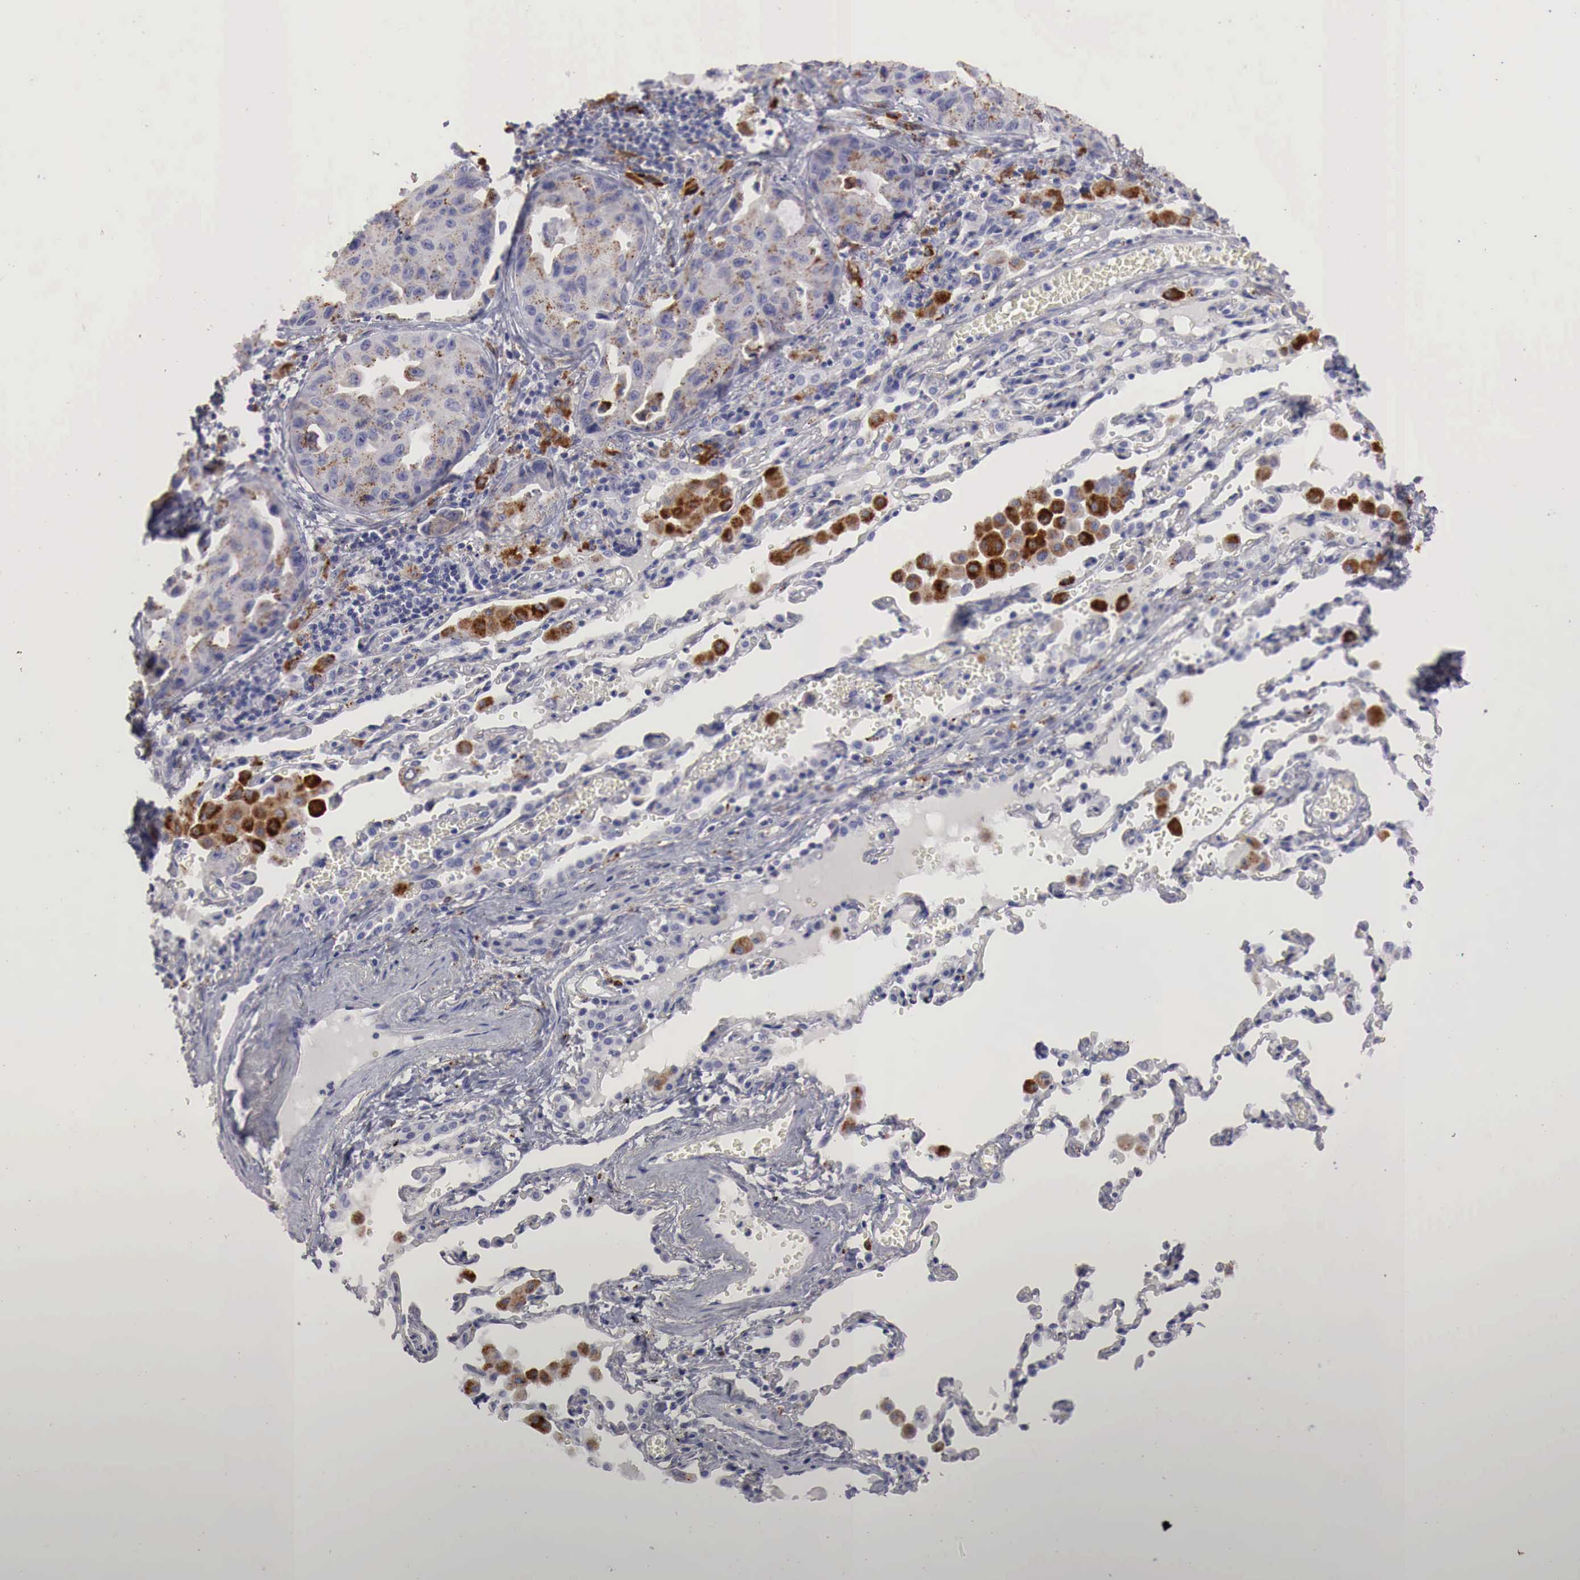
{"staining": {"intensity": "strong", "quantity": "25%-75%", "location": "cytoplasmic/membranous"}, "tissue": "lung cancer", "cell_type": "Tumor cells", "image_type": "cancer", "snomed": [{"axis": "morphology", "description": "Adenocarcinoma, NOS"}, {"axis": "topography", "description": "Lung"}], "caption": "IHC of human lung cancer shows high levels of strong cytoplasmic/membranous positivity in about 25%-75% of tumor cells. (DAB (3,3'-diaminobenzidine) = brown stain, brightfield microscopy at high magnification).", "gene": "GLA", "patient": {"sex": "male", "age": 64}}